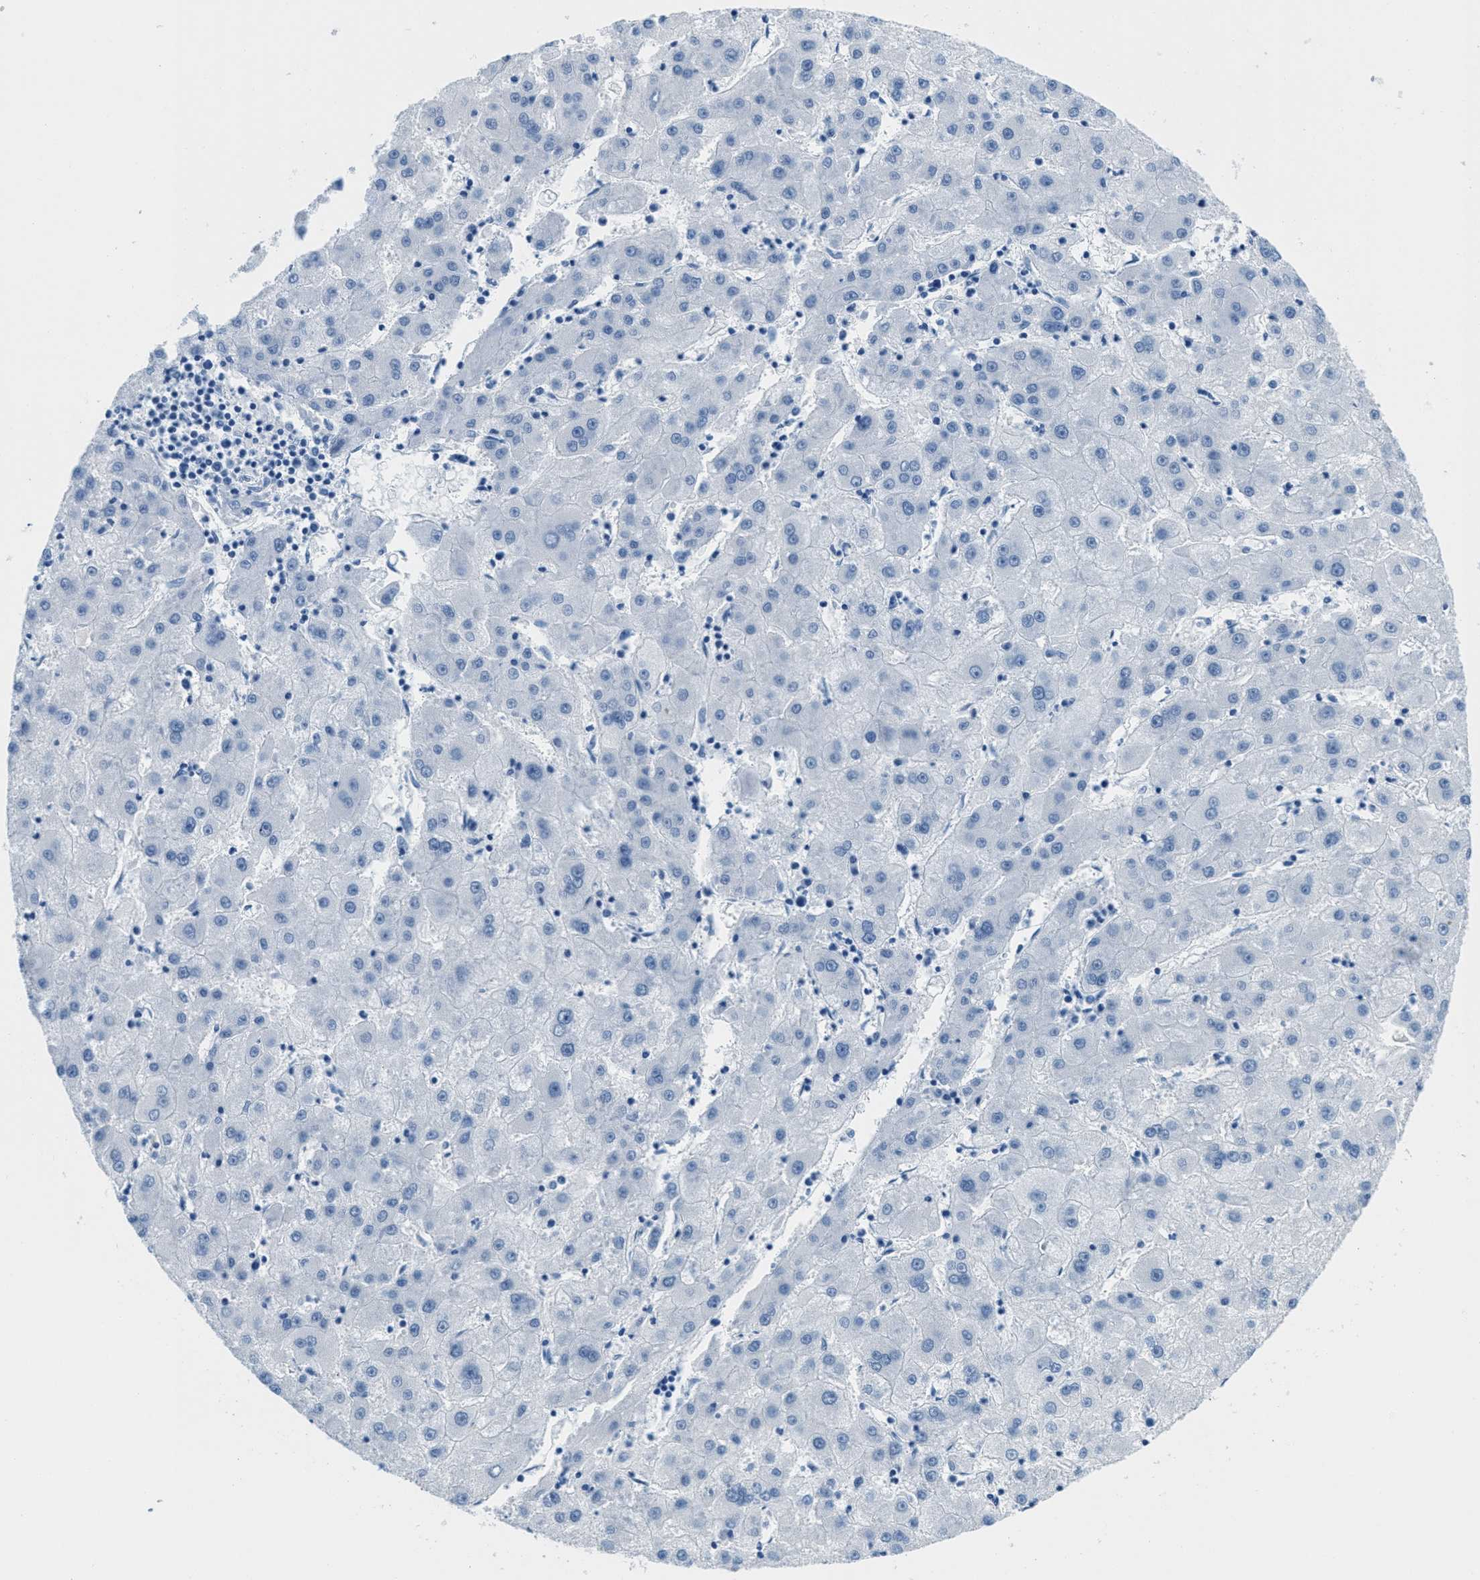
{"staining": {"intensity": "negative", "quantity": "none", "location": "none"}, "tissue": "liver cancer", "cell_type": "Tumor cells", "image_type": "cancer", "snomed": [{"axis": "morphology", "description": "Carcinoma, Hepatocellular, NOS"}, {"axis": "topography", "description": "Liver"}], "caption": "Histopathology image shows no protein expression in tumor cells of liver cancer tissue.", "gene": "MGARP", "patient": {"sex": "male", "age": 72}}